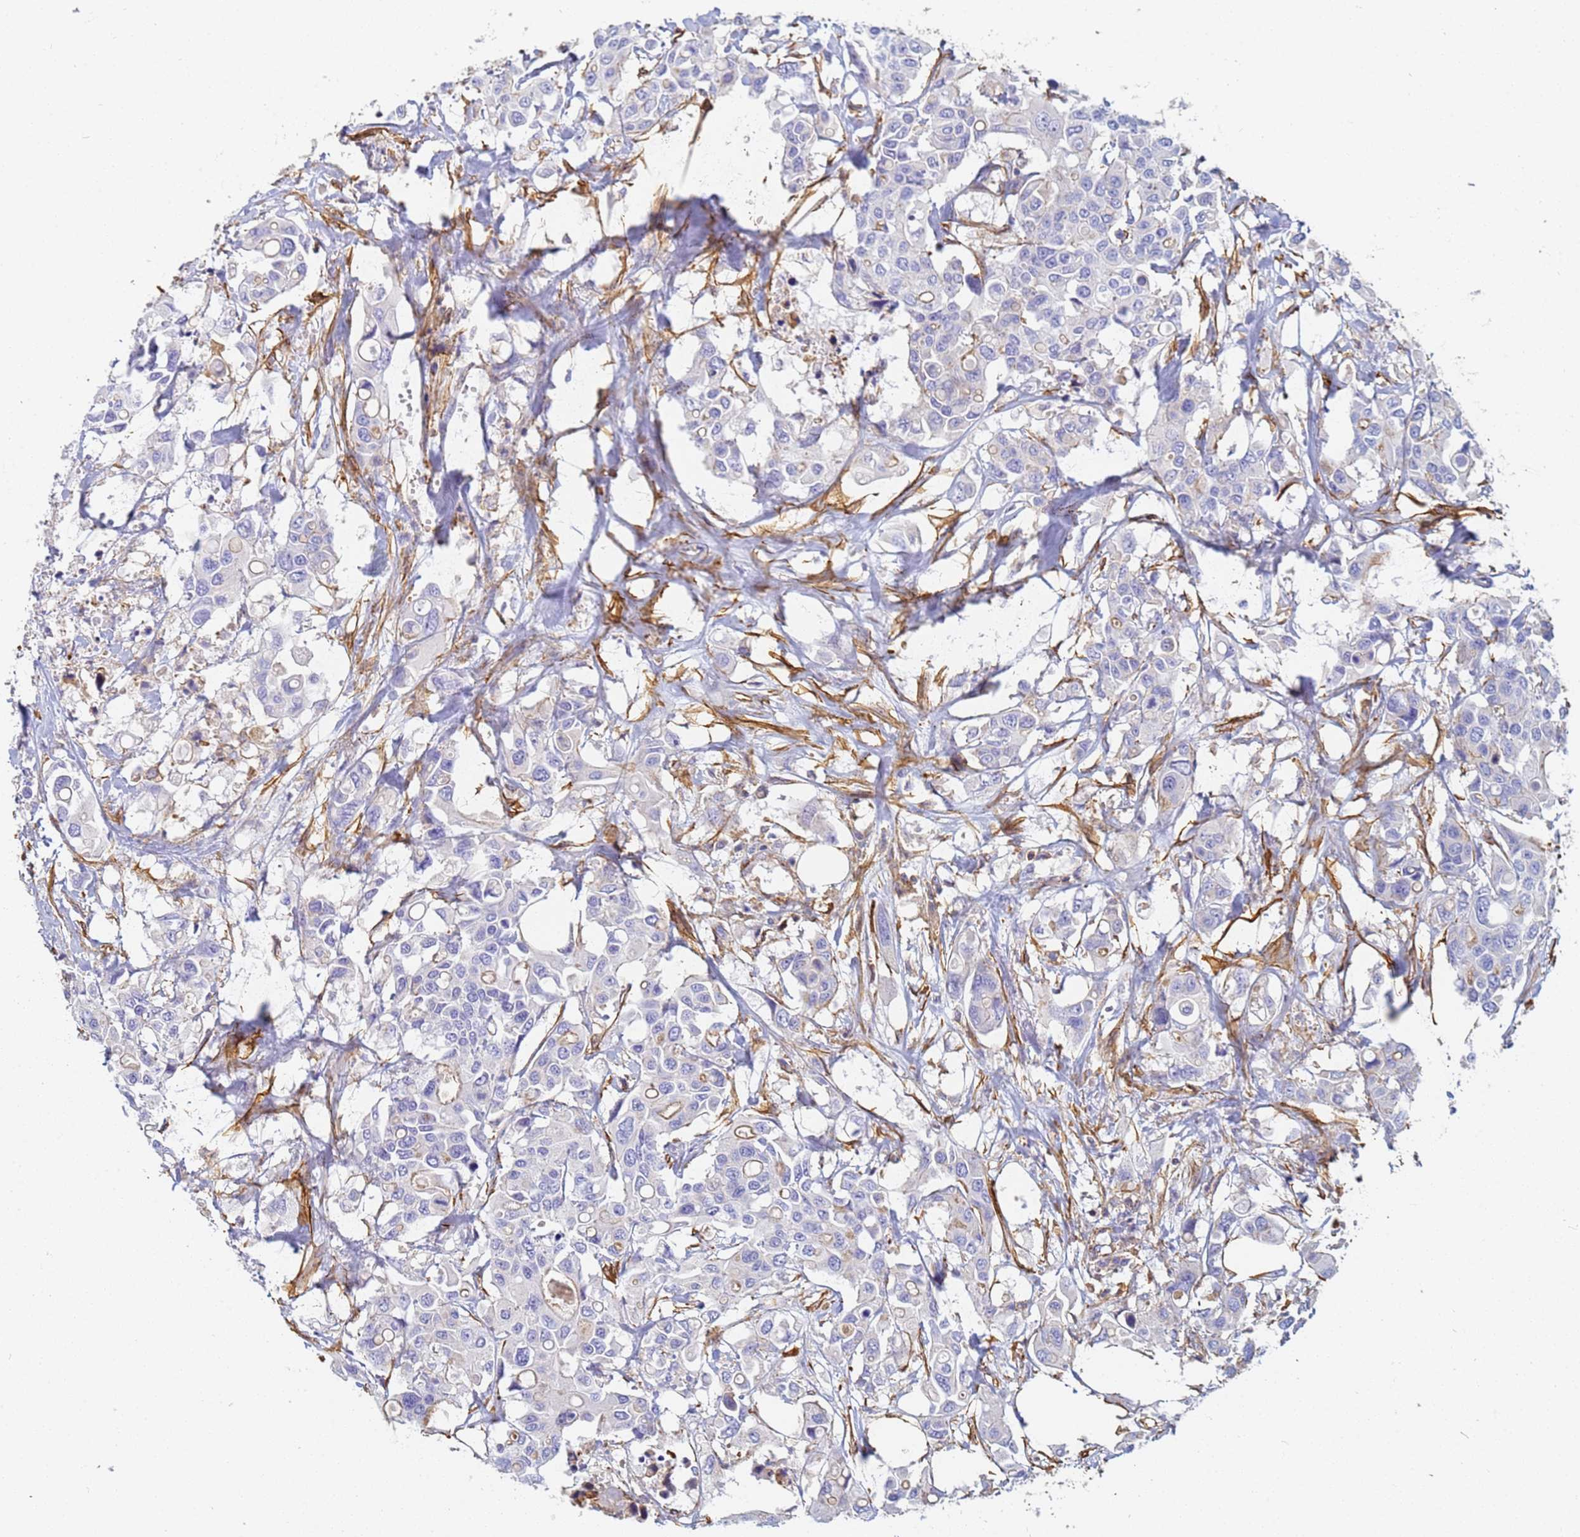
{"staining": {"intensity": "weak", "quantity": "<25%", "location": "cytoplasmic/membranous"}, "tissue": "colorectal cancer", "cell_type": "Tumor cells", "image_type": "cancer", "snomed": [{"axis": "morphology", "description": "Adenocarcinoma, NOS"}, {"axis": "topography", "description": "Colon"}], "caption": "High power microscopy micrograph of an immunohistochemistry histopathology image of adenocarcinoma (colorectal), revealing no significant positivity in tumor cells.", "gene": "TPM1", "patient": {"sex": "male", "age": 77}}